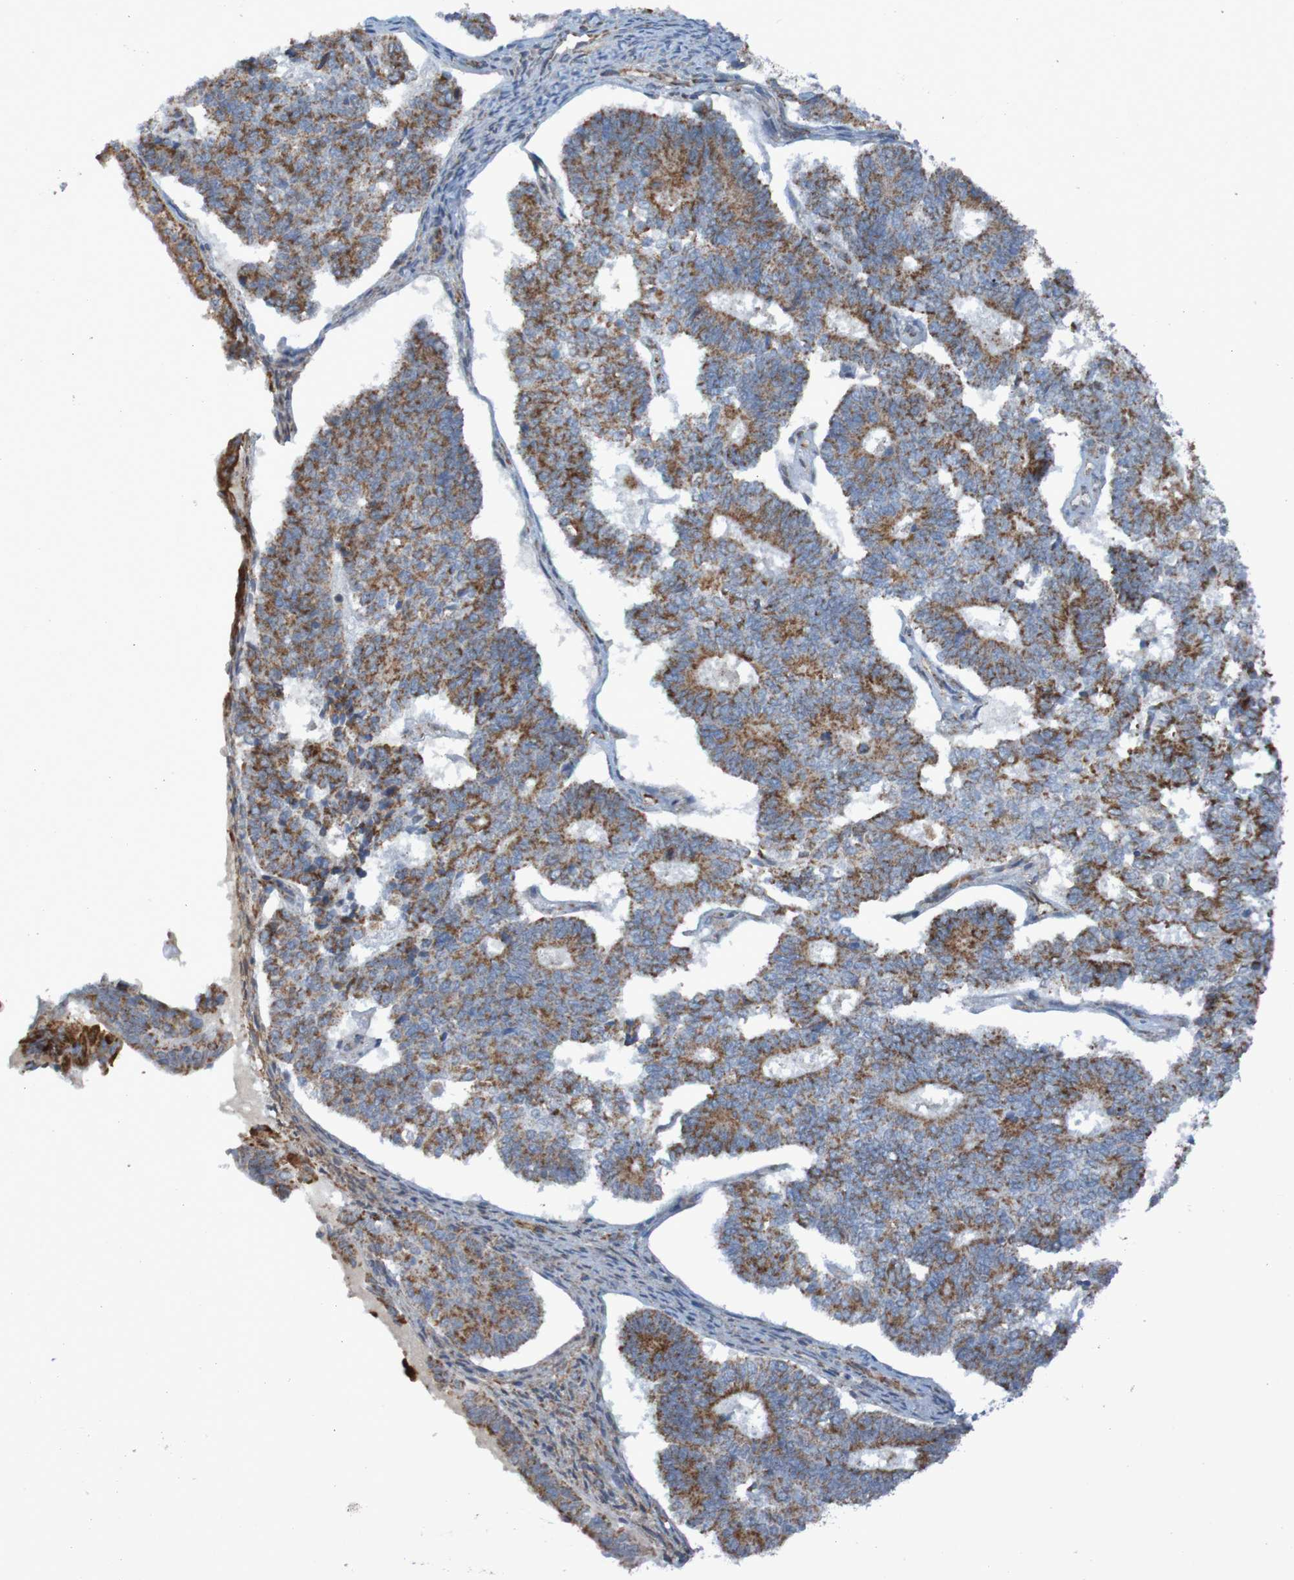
{"staining": {"intensity": "moderate", "quantity": ">75%", "location": "cytoplasmic/membranous"}, "tissue": "endometrial cancer", "cell_type": "Tumor cells", "image_type": "cancer", "snomed": [{"axis": "morphology", "description": "Adenocarcinoma, NOS"}, {"axis": "topography", "description": "Endometrium"}], "caption": "High-magnification brightfield microscopy of endometrial cancer stained with DAB (3,3'-diaminobenzidine) (brown) and counterstained with hematoxylin (blue). tumor cells exhibit moderate cytoplasmic/membranous positivity is identified in approximately>75% of cells.", "gene": "CCDC51", "patient": {"sex": "female", "age": 70}}